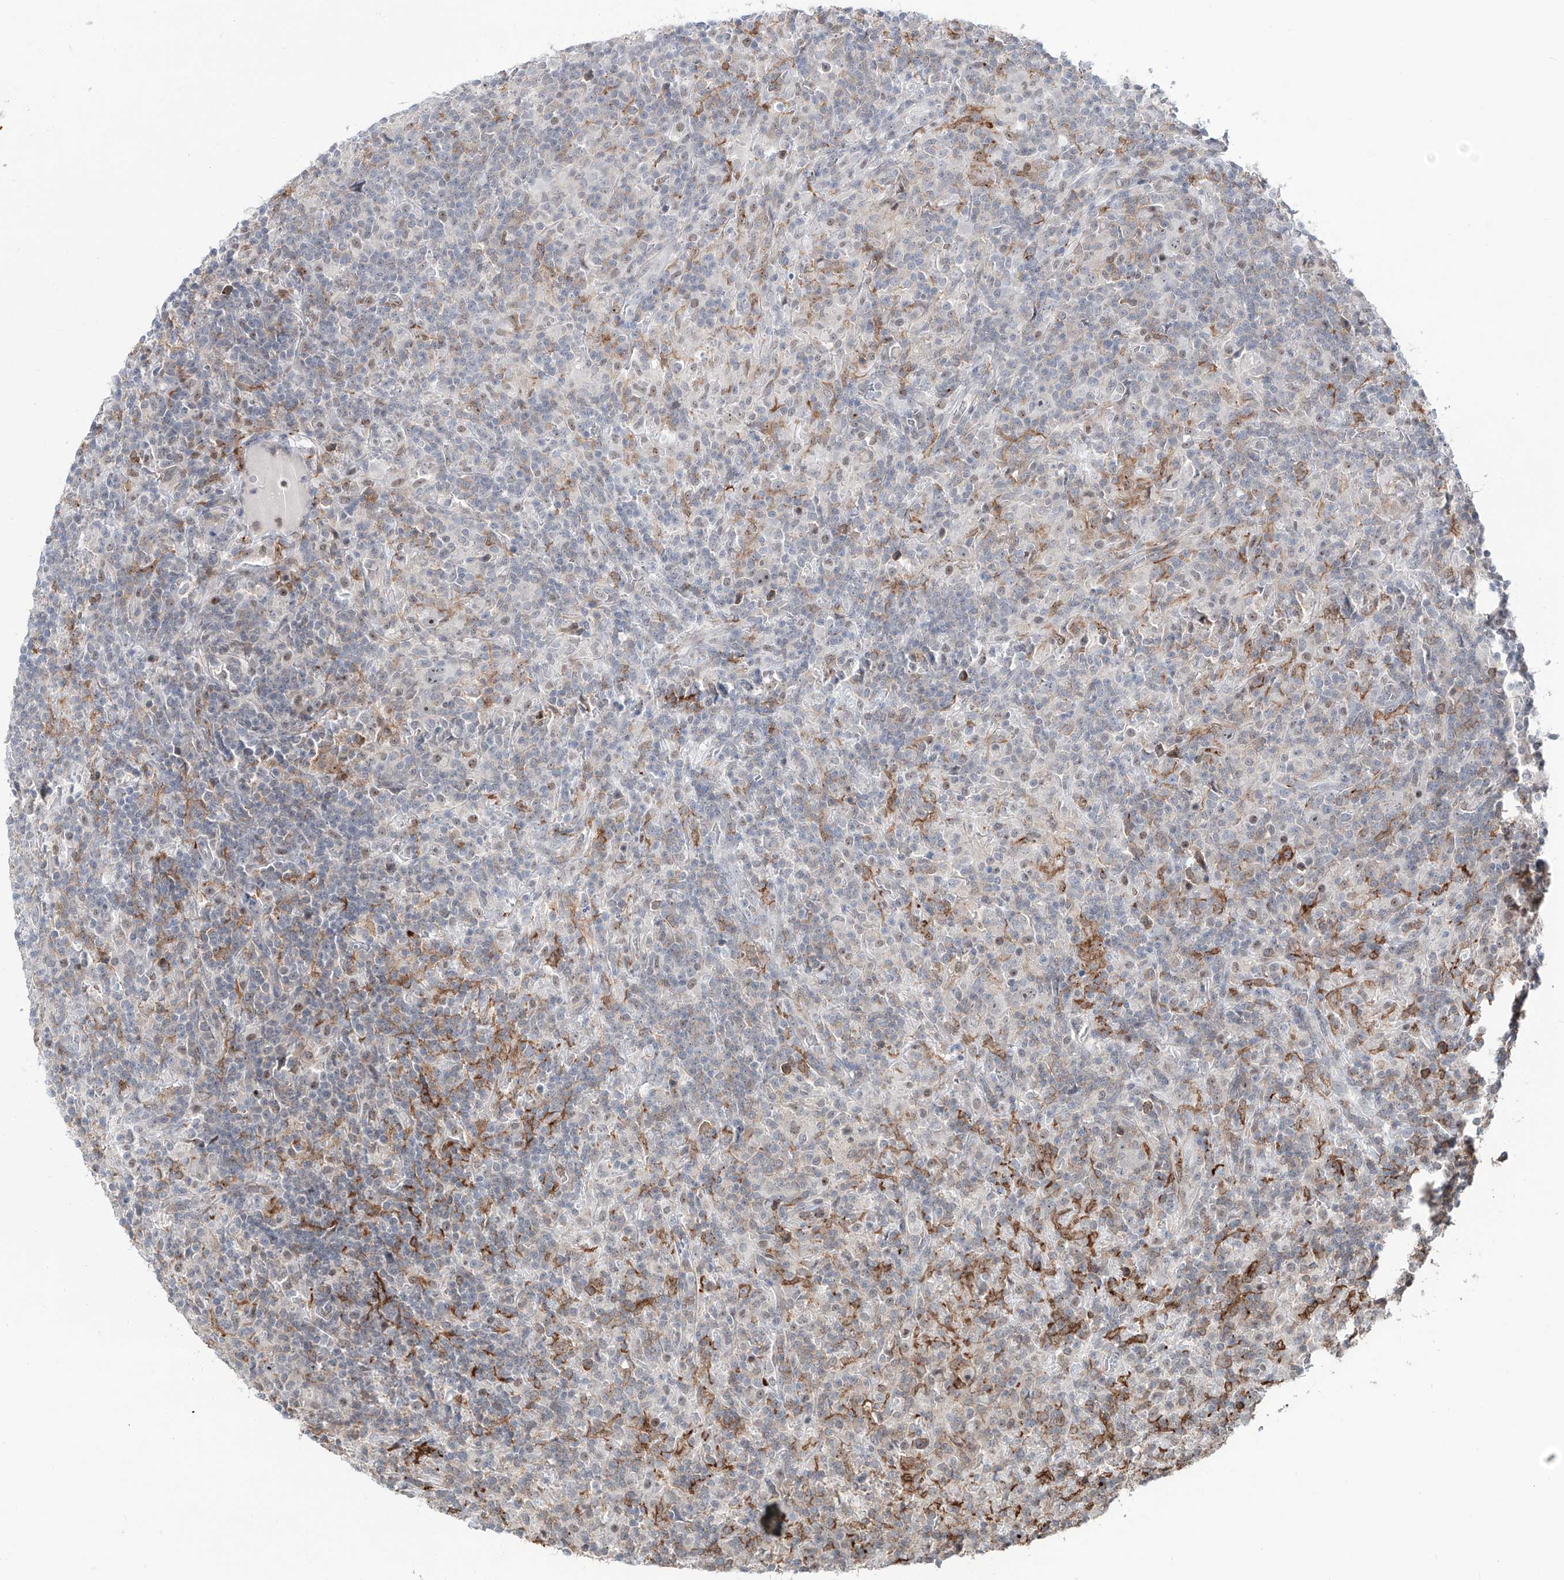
{"staining": {"intensity": "negative", "quantity": "none", "location": "none"}, "tissue": "lymphoma", "cell_type": "Tumor cells", "image_type": "cancer", "snomed": [{"axis": "morphology", "description": "Hodgkin's disease, NOS"}, {"axis": "topography", "description": "Lymph node"}], "caption": "DAB (3,3'-diaminobenzidine) immunohistochemical staining of Hodgkin's disease reveals no significant staining in tumor cells.", "gene": "ZBTB48", "patient": {"sex": "male", "age": 70}}